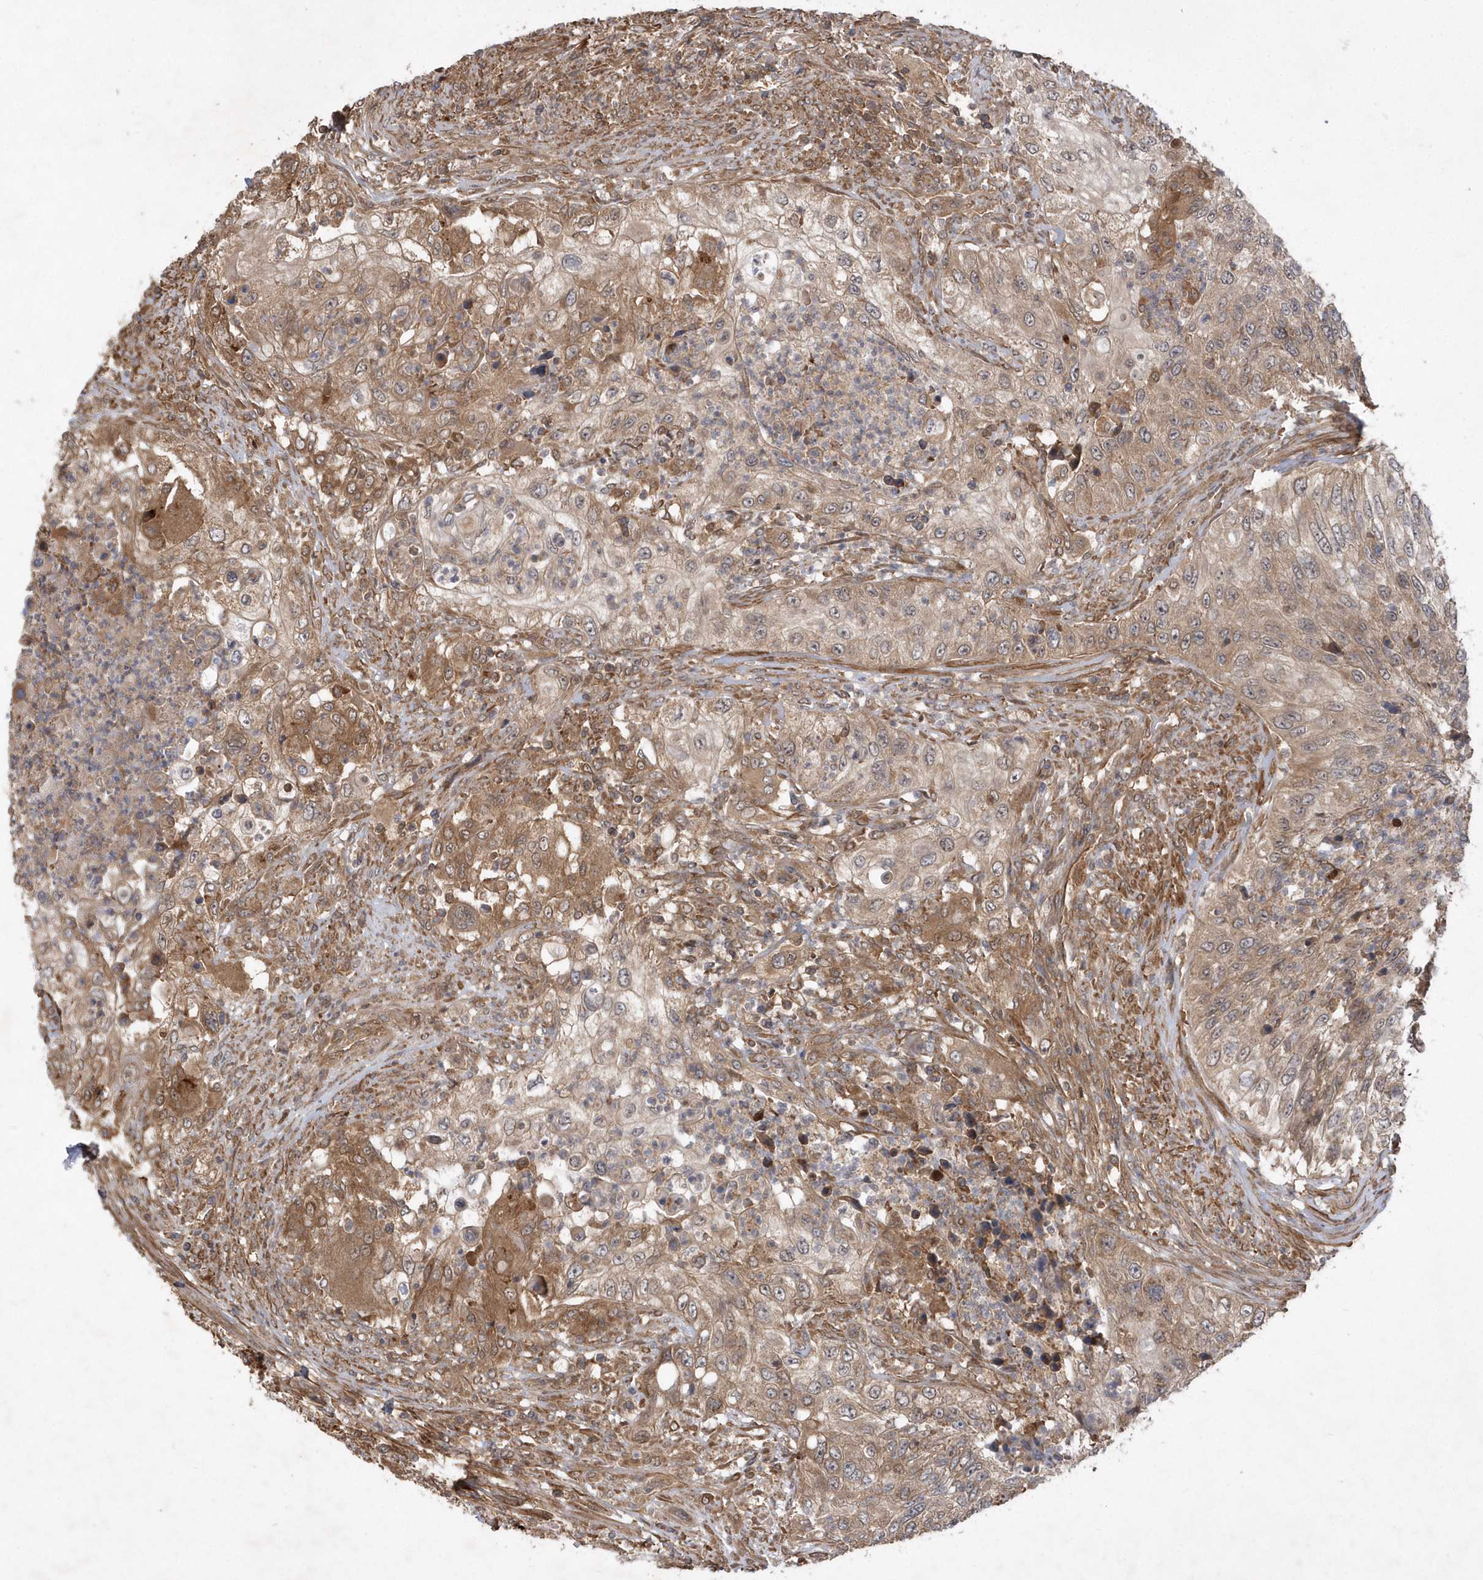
{"staining": {"intensity": "moderate", "quantity": ">75%", "location": "cytoplasmic/membranous"}, "tissue": "urothelial cancer", "cell_type": "Tumor cells", "image_type": "cancer", "snomed": [{"axis": "morphology", "description": "Urothelial carcinoma, High grade"}, {"axis": "topography", "description": "Urinary bladder"}], "caption": "IHC micrograph of neoplastic tissue: human urothelial cancer stained using IHC exhibits medium levels of moderate protein expression localized specifically in the cytoplasmic/membranous of tumor cells, appearing as a cytoplasmic/membranous brown color.", "gene": "GFM2", "patient": {"sex": "female", "age": 60}}